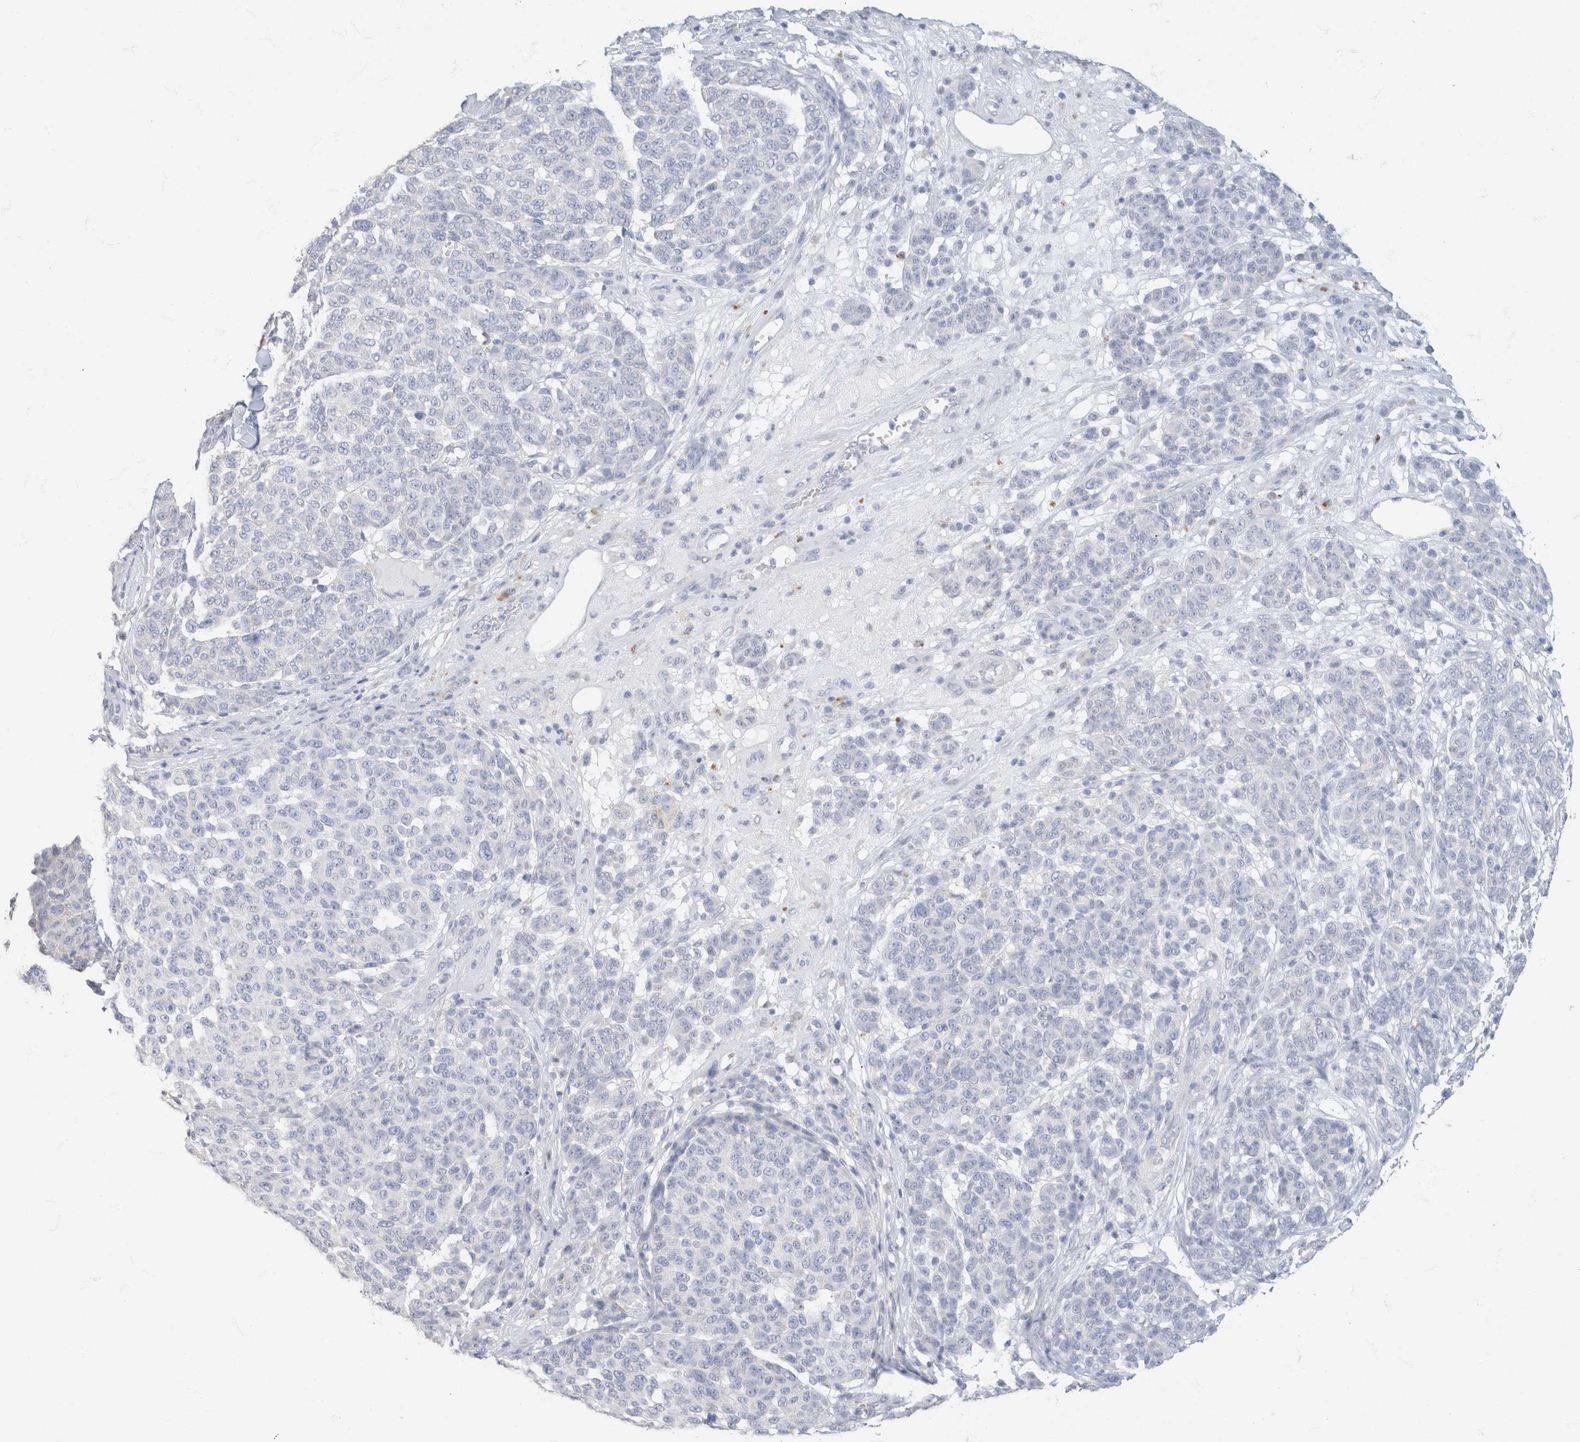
{"staining": {"intensity": "negative", "quantity": "none", "location": "none"}, "tissue": "melanoma", "cell_type": "Tumor cells", "image_type": "cancer", "snomed": [{"axis": "morphology", "description": "Malignant melanoma, NOS"}, {"axis": "topography", "description": "Skin"}], "caption": "Immunohistochemistry histopathology image of neoplastic tissue: human melanoma stained with DAB demonstrates no significant protein staining in tumor cells.", "gene": "CA12", "patient": {"sex": "male", "age": 59}}